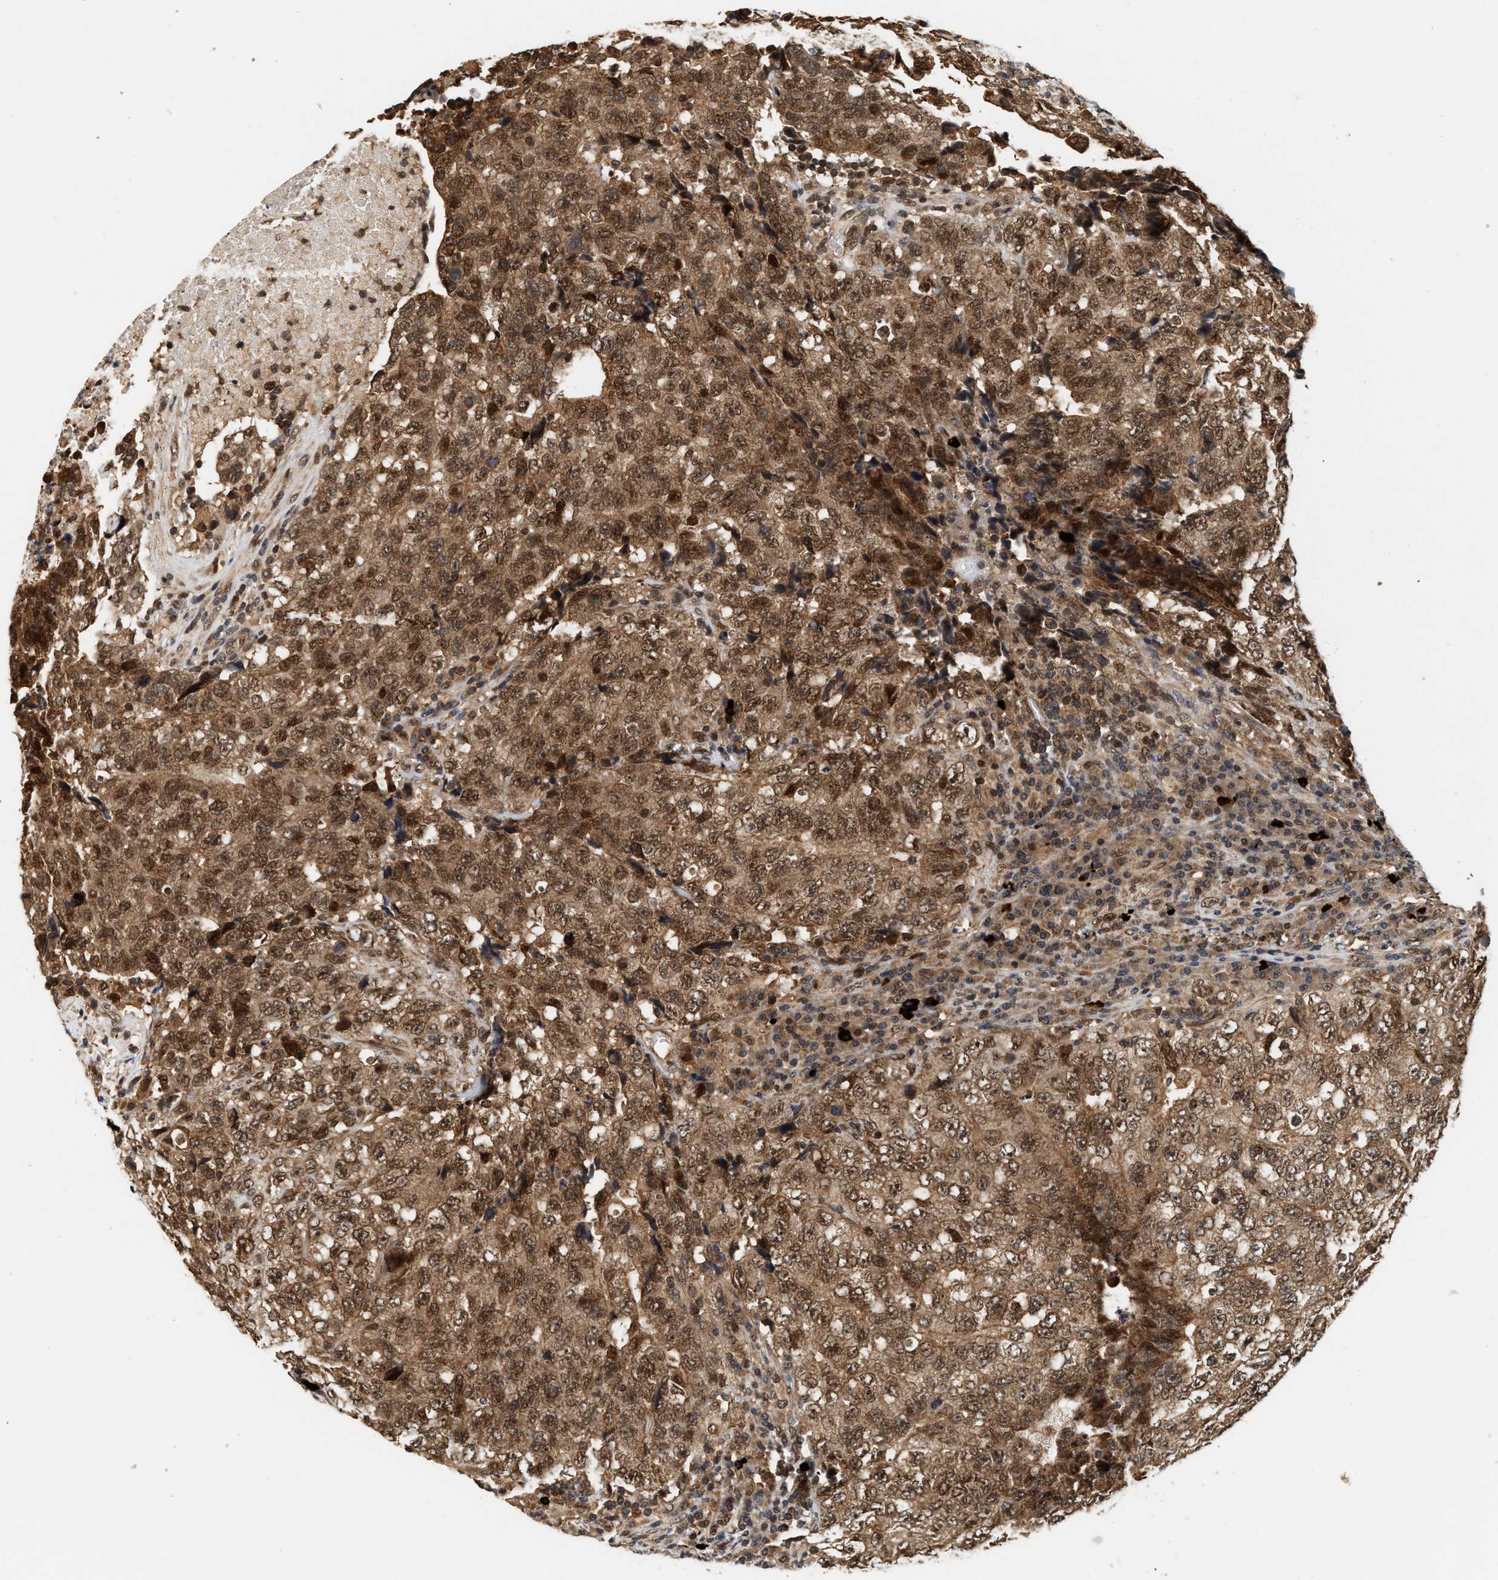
{"staining": {"intensity": "moderate", "quantity": ">75%", "location": "cytoplasmic/membranous,nuclear"}, "tissue": "testis cancer", "cell_type": "Tumor cells", "image_type": "cancer", "snomed": [{"axis": "morphology", "description": "Necrosis, NOS"}, {"axis": "morphology", "description": "Carcinoma, Embryonal, NOS"}, {"axis": "topography", "description": "Testis"}], "caption": "Tumor cells display moderate cytoplasmic/membranous and nuclear expression in approximately >75% of cells in testis cancer (embryonal carcinoma).", "gene": "ABHD5", "patient": {"sex": "male", "age": 19}}